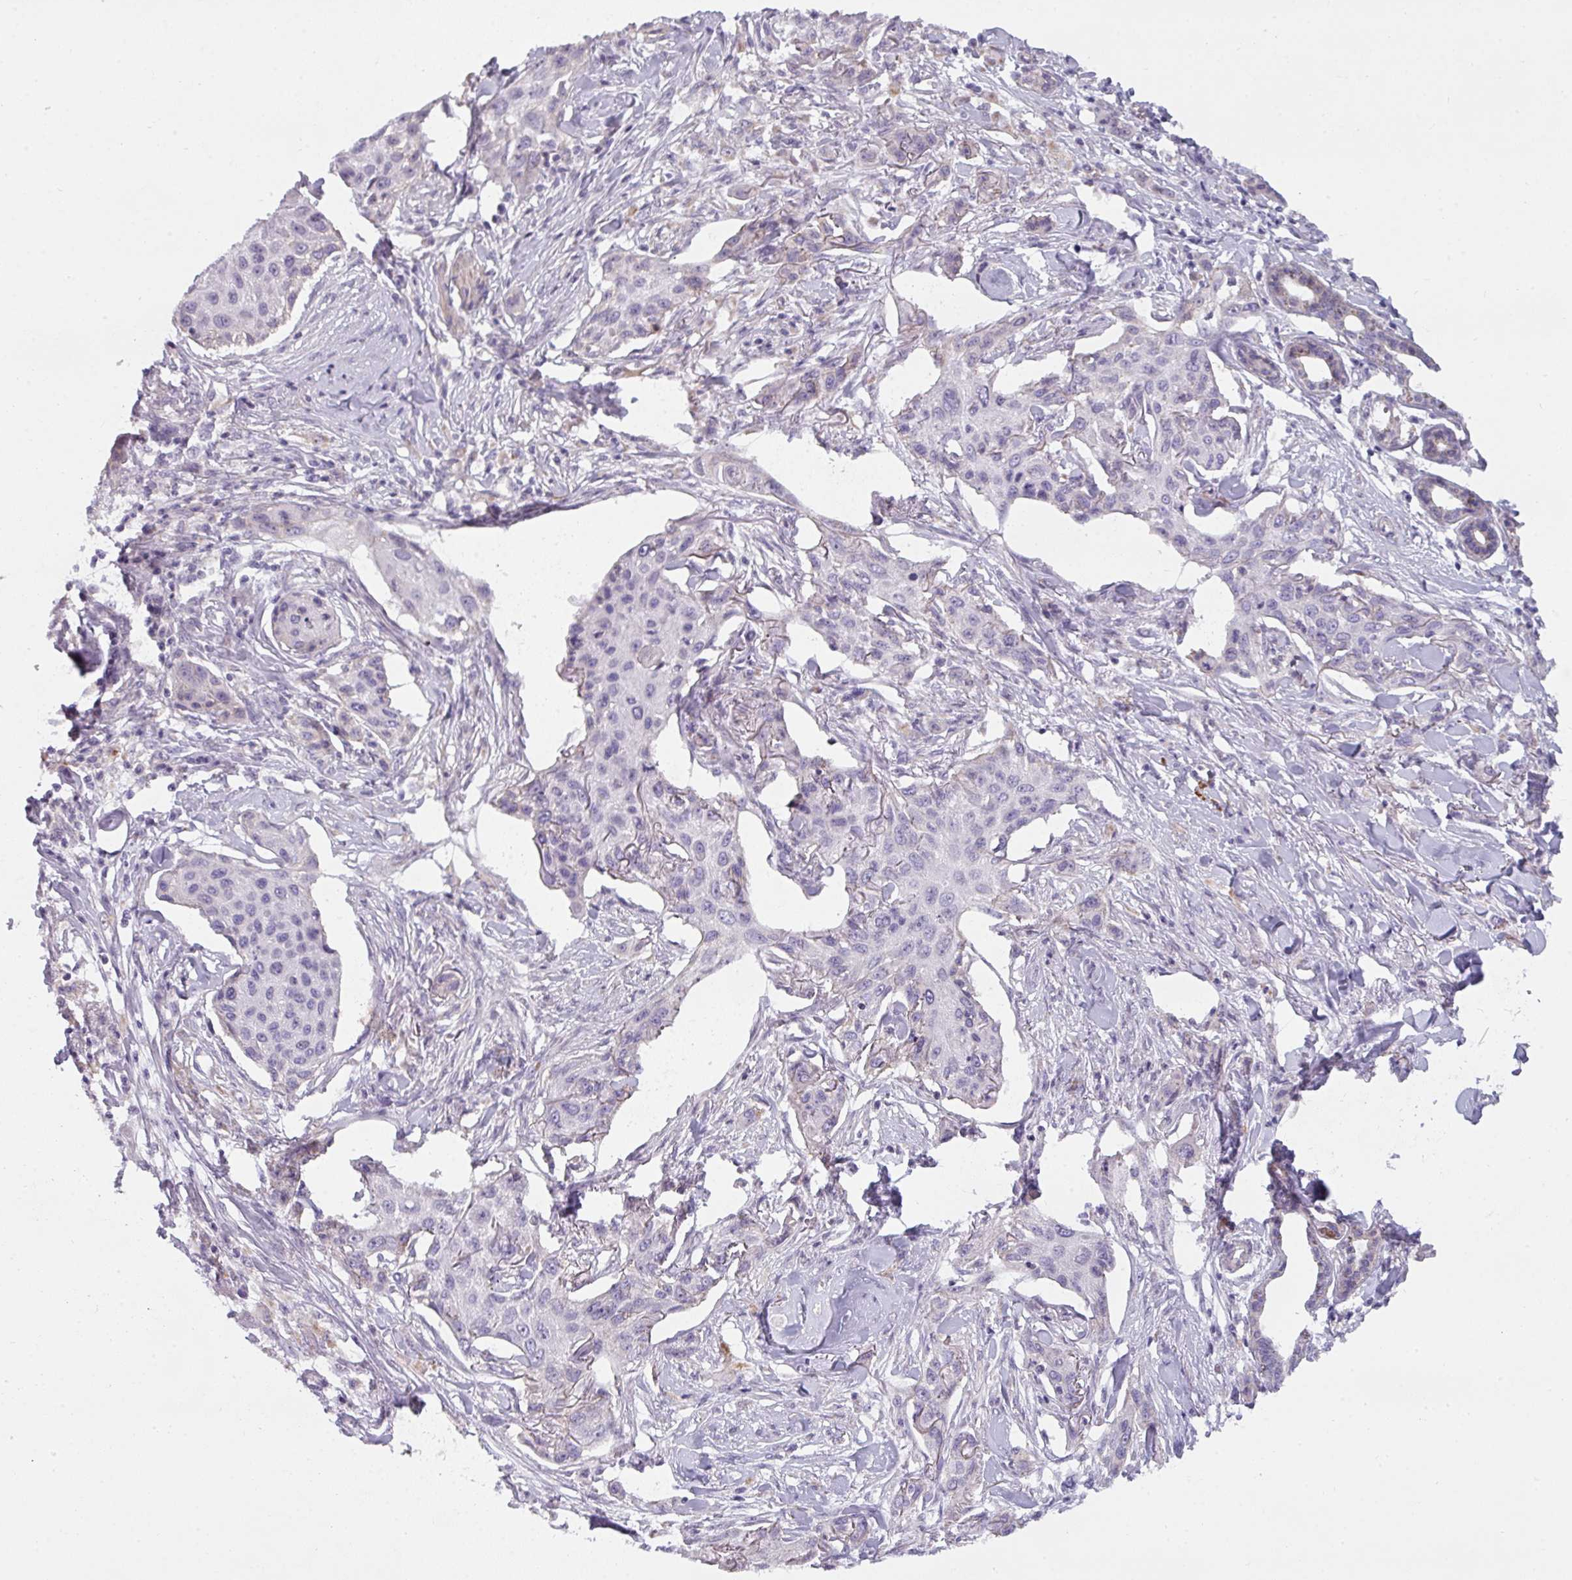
{"staining": {"intensity": "negative", "quantity": "none", "location": "none"}, "tissue": "skin cancer", "cell_type": "Tumor cells", "image_type": "cancer", "snomed": [{"axis": "morphology", "description": "Squamous cell carcinoma, NOS"}, {"axis": "topography", "description": "Skin"}], "caption": "High power microscopy photomicrograph of an immunohistochemistry (IHC) photomicrograph of squamous cell carcinoma (skin), revealing no significant staining in tumor cells.", "gene": "C2orf68", "patient": {"sex": "male", "age": 63}}